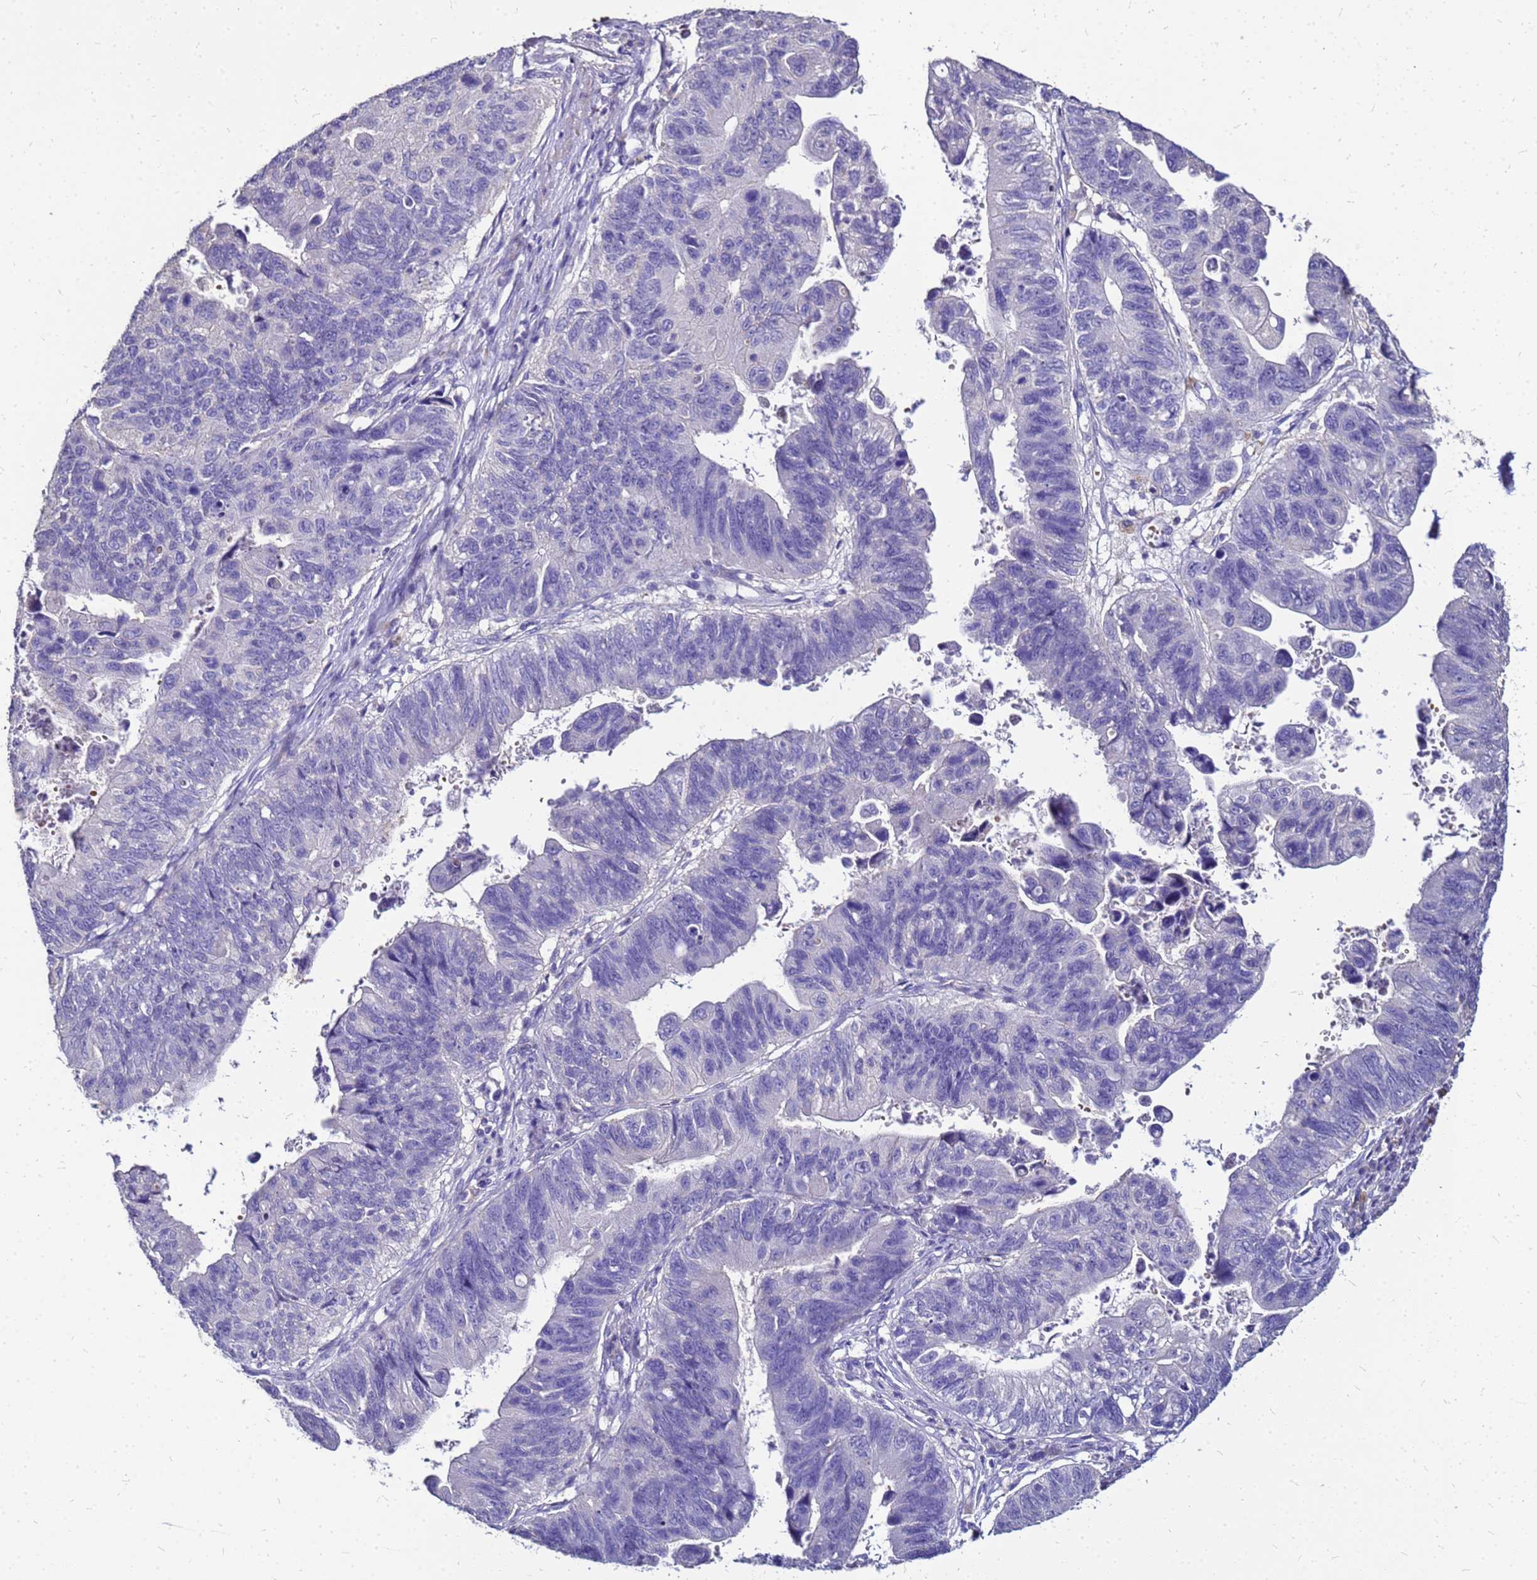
{"staining": {"intensity": "negative", "quantity": "none", "location": "none"}, "tissue": "stomach cancer", "cell_type": "Tumor cells", "image_type": "cancer", "snomed": [{"axis": "morphology", "description": "Adenocarcinoma, NOS"}, {"axis": "topography", "description": "Stomach"}], "caption": "DAB immunohistochemical staining of stomach cancer (adenocarcinoma) exhibits no significant expression in tumor cells. (DAB (3,3'-diaminobenzidine) immunohistochemistry (IHC) visualized using brightfield microscopy, high magnification).", "gene": "S100A2", "patient": {"sex": "male", "age": 59}}